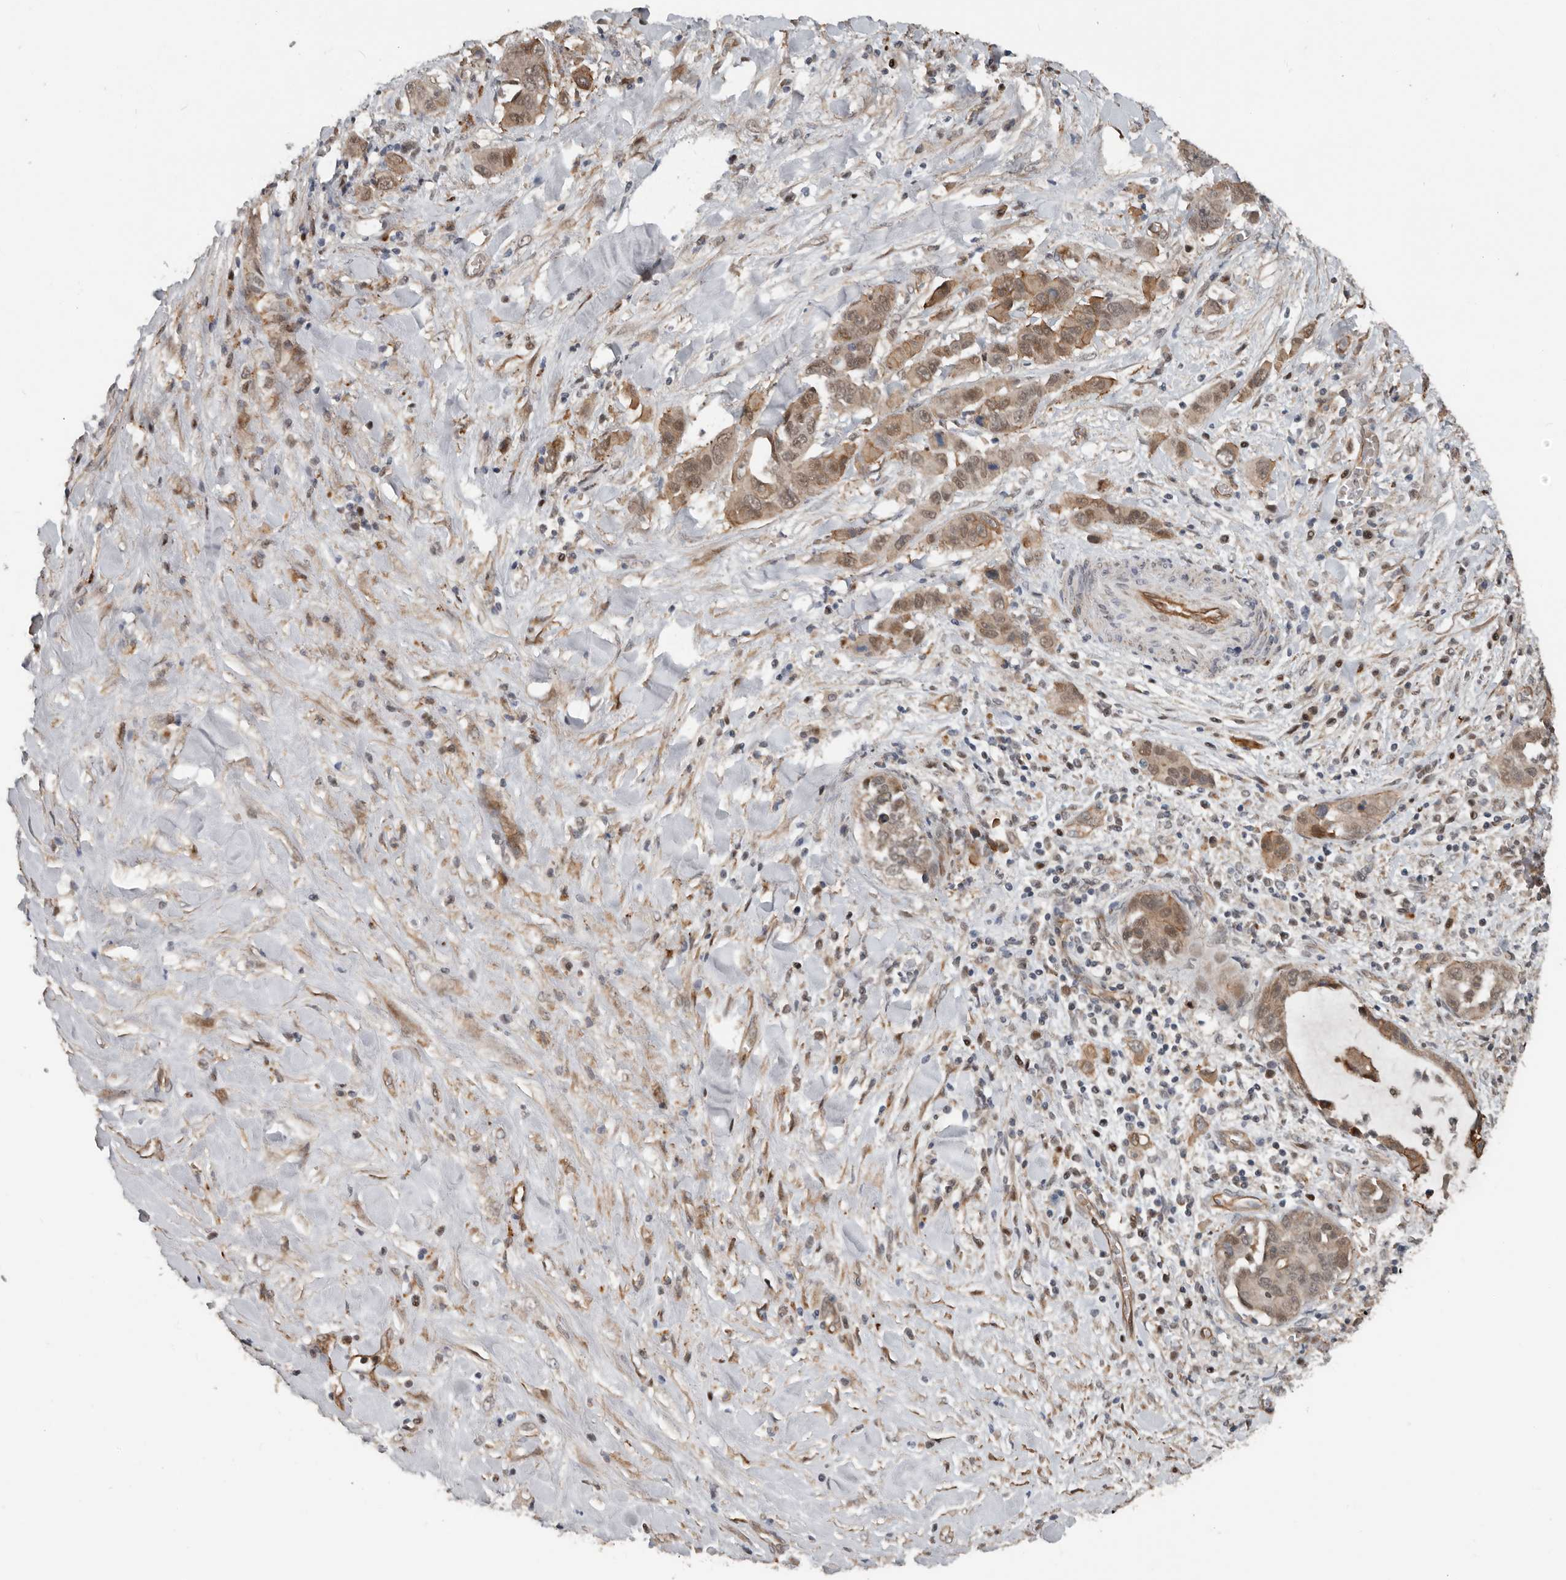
{"staining": {"intensity": "moderate", "quantity": "25%-75%", "location": "cytoplasmic/membranous,nuclear"}, "tissue": "liver cancer", "cell_type": "Tumor cells", "image_type": "cancer", "snomed": [{"axis": "morphology", "description": "Cholangiocarcinoma"}, {"axis": "topography", "description": "Liver"}], "caption": "Liver cholangiocarcinoma stained with a brown dye exhibits moderate cytoplasmic/membranous and nuclear positive expression in approximately 25%-75% of tumor cells.", "gene": "YOD1", "patient": {"sex": "female", "age": 52}}